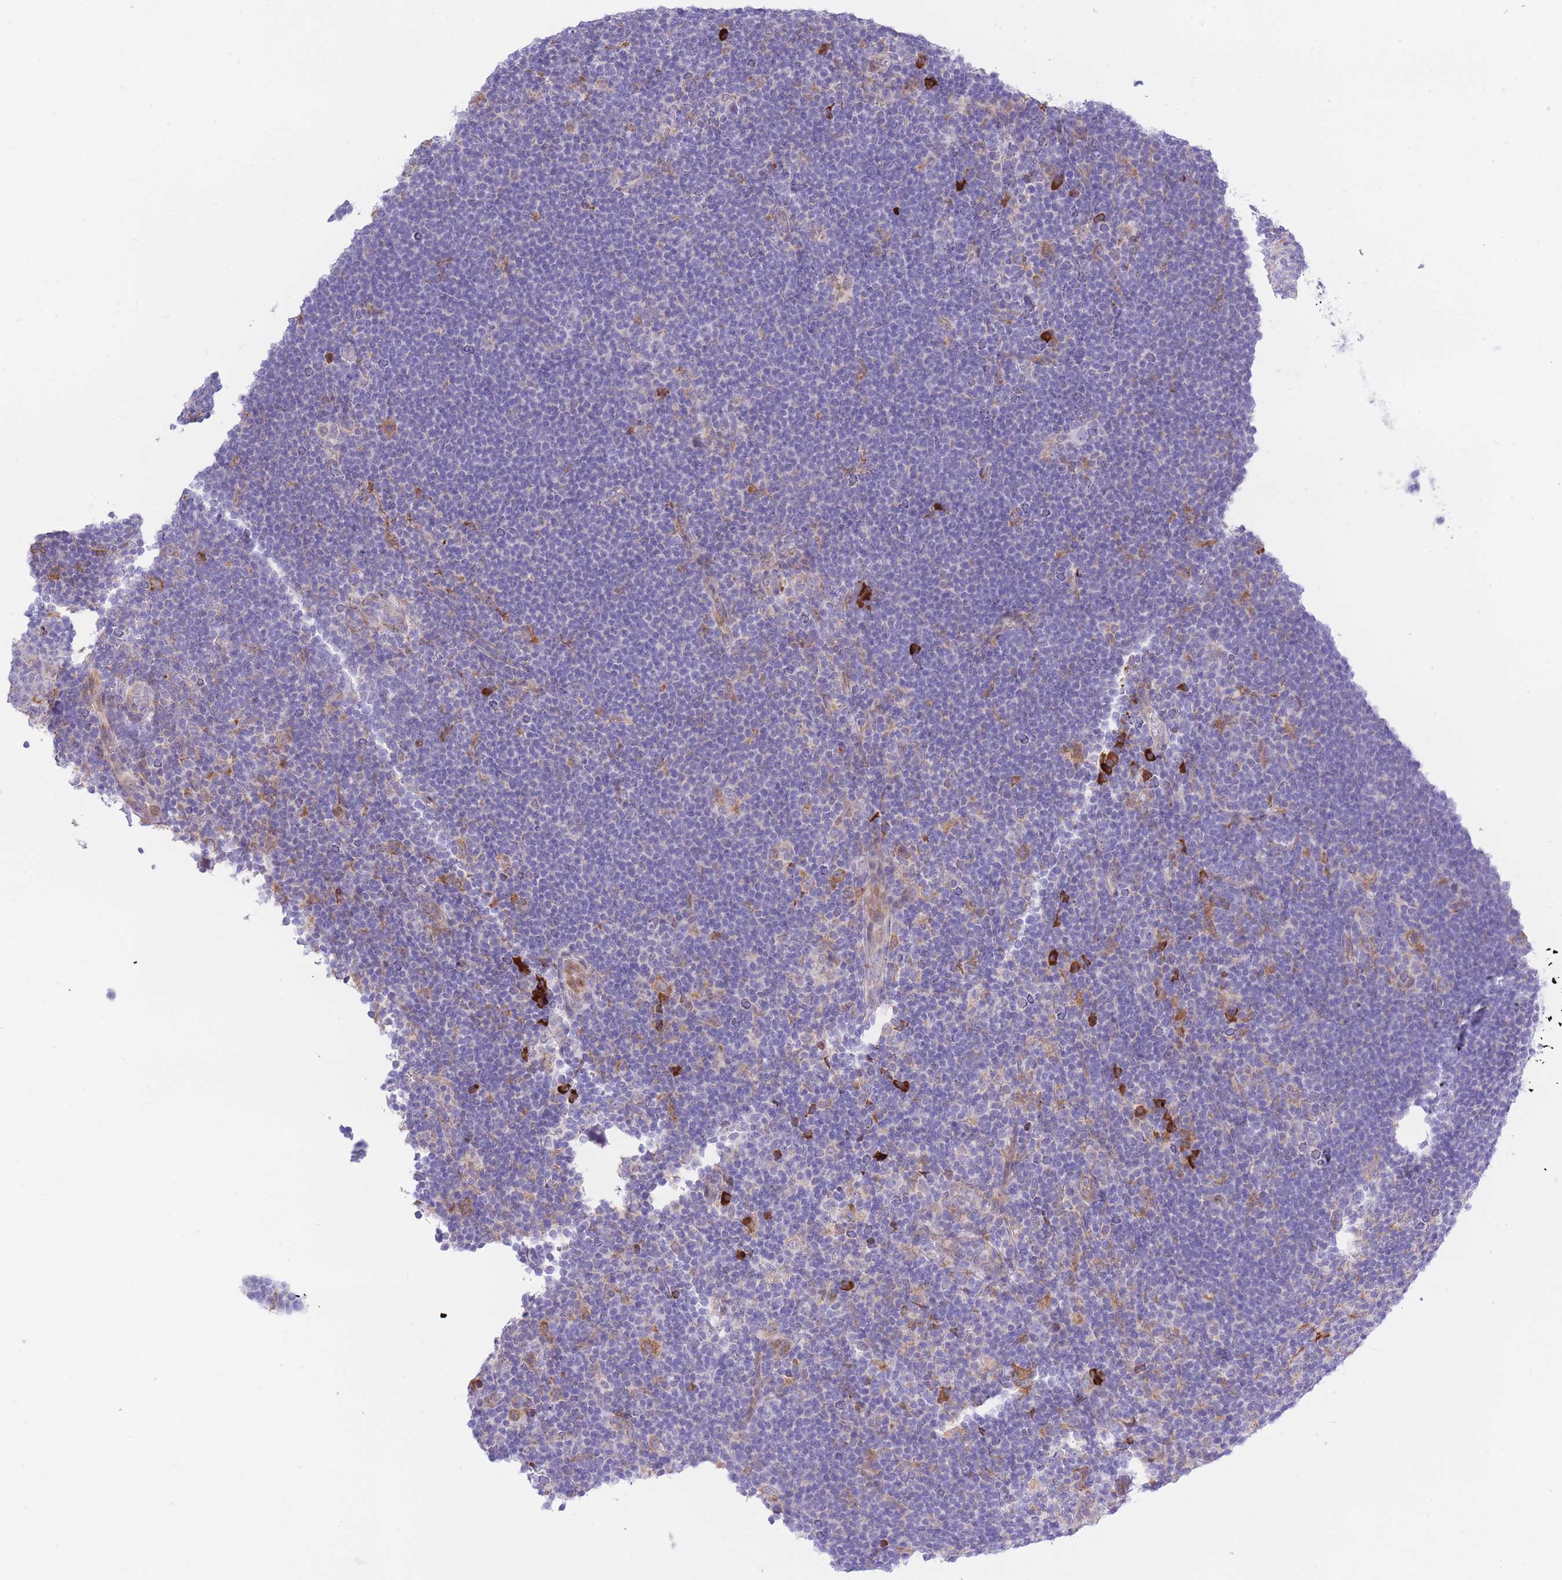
{"staining": {"intensity": "negative", "quantity": "none", "location": "none"}, "tissue": "lymphoma", "cell_type": "Tumor cells", "image_type": "cancer", "snomed": [{"axis": "morphology", "description": "Hodgkin's disease, NOS"}, {"axis": "topography", "description": "Lymph node"}], "caption": "This image is of lymphoma stained with immunohistochemistry (IHC) to label a protein in brown with the nuclei are counter-stained blue. There is no positivity in tumor cells.", "gene": "MYDGF", "patient": {"sex": "female", "age": 57}}